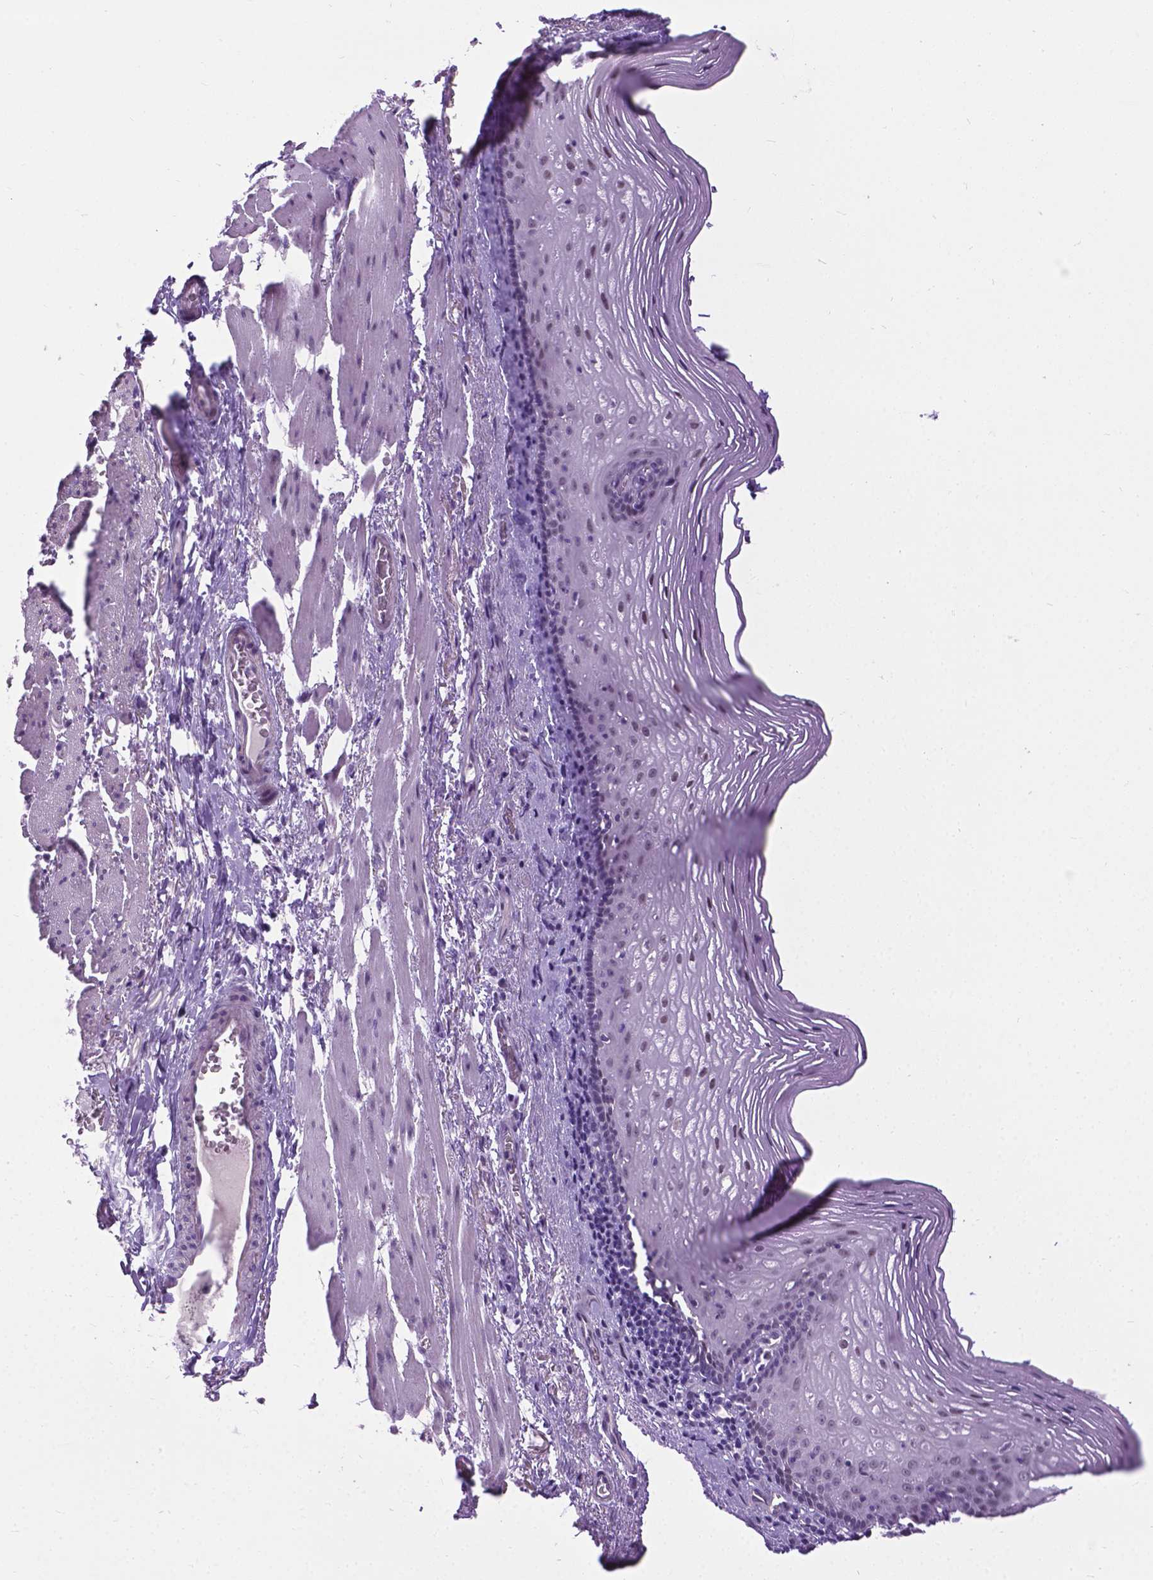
{"staining": {"intensity": "weak", "quantity": "25%-75%", "location": "nuclear"}, "tissue": "esophagus", "cell_type": "Squamous epithelial cells", "image_type": "normal", "snomed": [{"axis": "morphology", "description": "Normal tissue, NOS"}, {"axis": "topography", "description": "Esophagus"}], "caption": "Immunohistochemical staining of normal esophagus displays 25%-75% levels of weak nuclear protein expression in about 25%-75% of squamous epithelial cells.", "gene": "PROB1", "patient": {"sex": "male", "age": 76}}